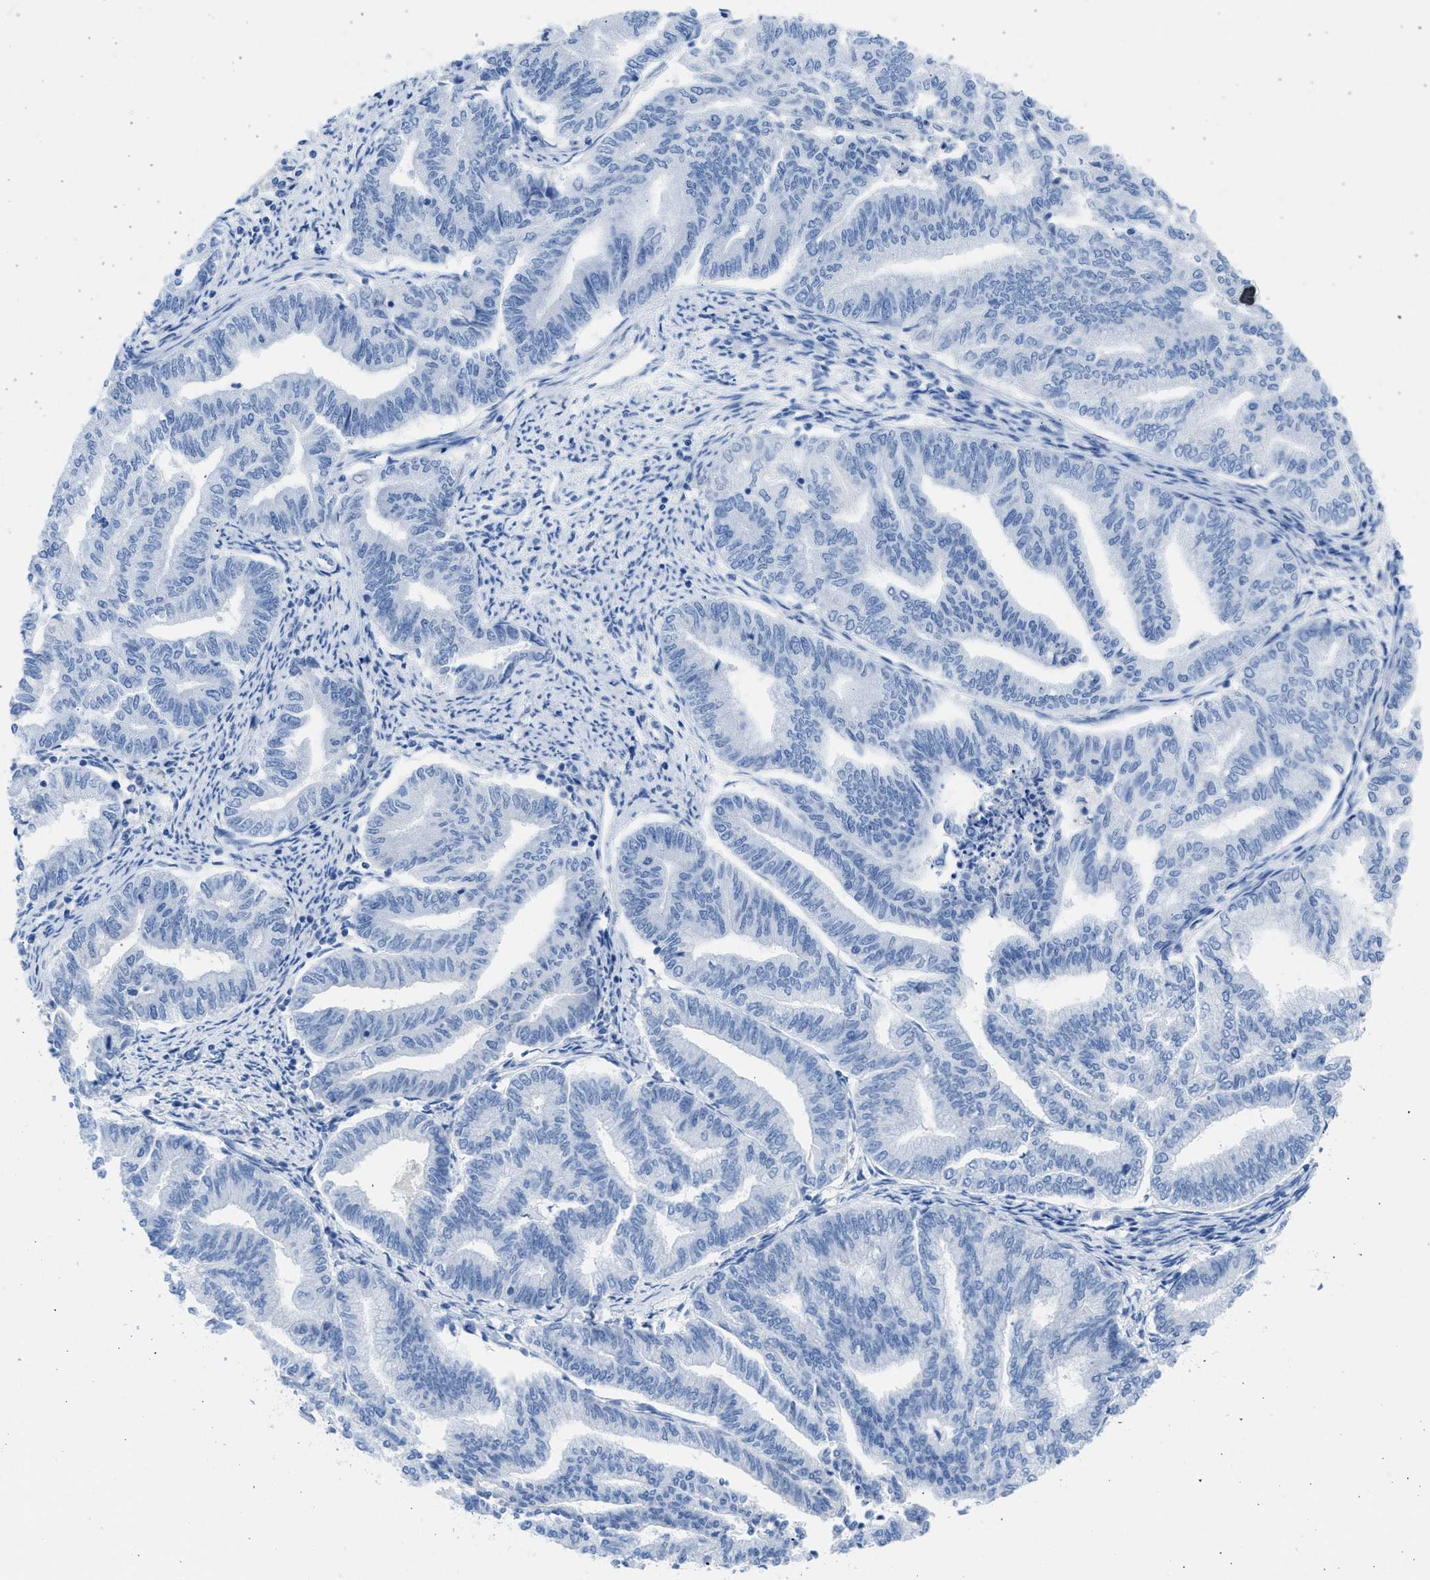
{"staining": {"intensity": "negative", "quantity": "none", "location": "none"}, "tissue": "endometrial cancer", "cell_type": "Tumor cells", "image_type": "cancer", "snomed": [{"axis": "morphology", "description": "Adenocarcinoma, NOS"}, {"axis": "topography", "description": "Endometrium"}], "caption": "This image is of endometrial adenocarcinoma stained with IHC to label a protein in brown with the nuclei are counter-stained blue. There is no expression in tumor cells.", "gene": "SPATA3", "patient": {"sex": "female", "age": 79}}